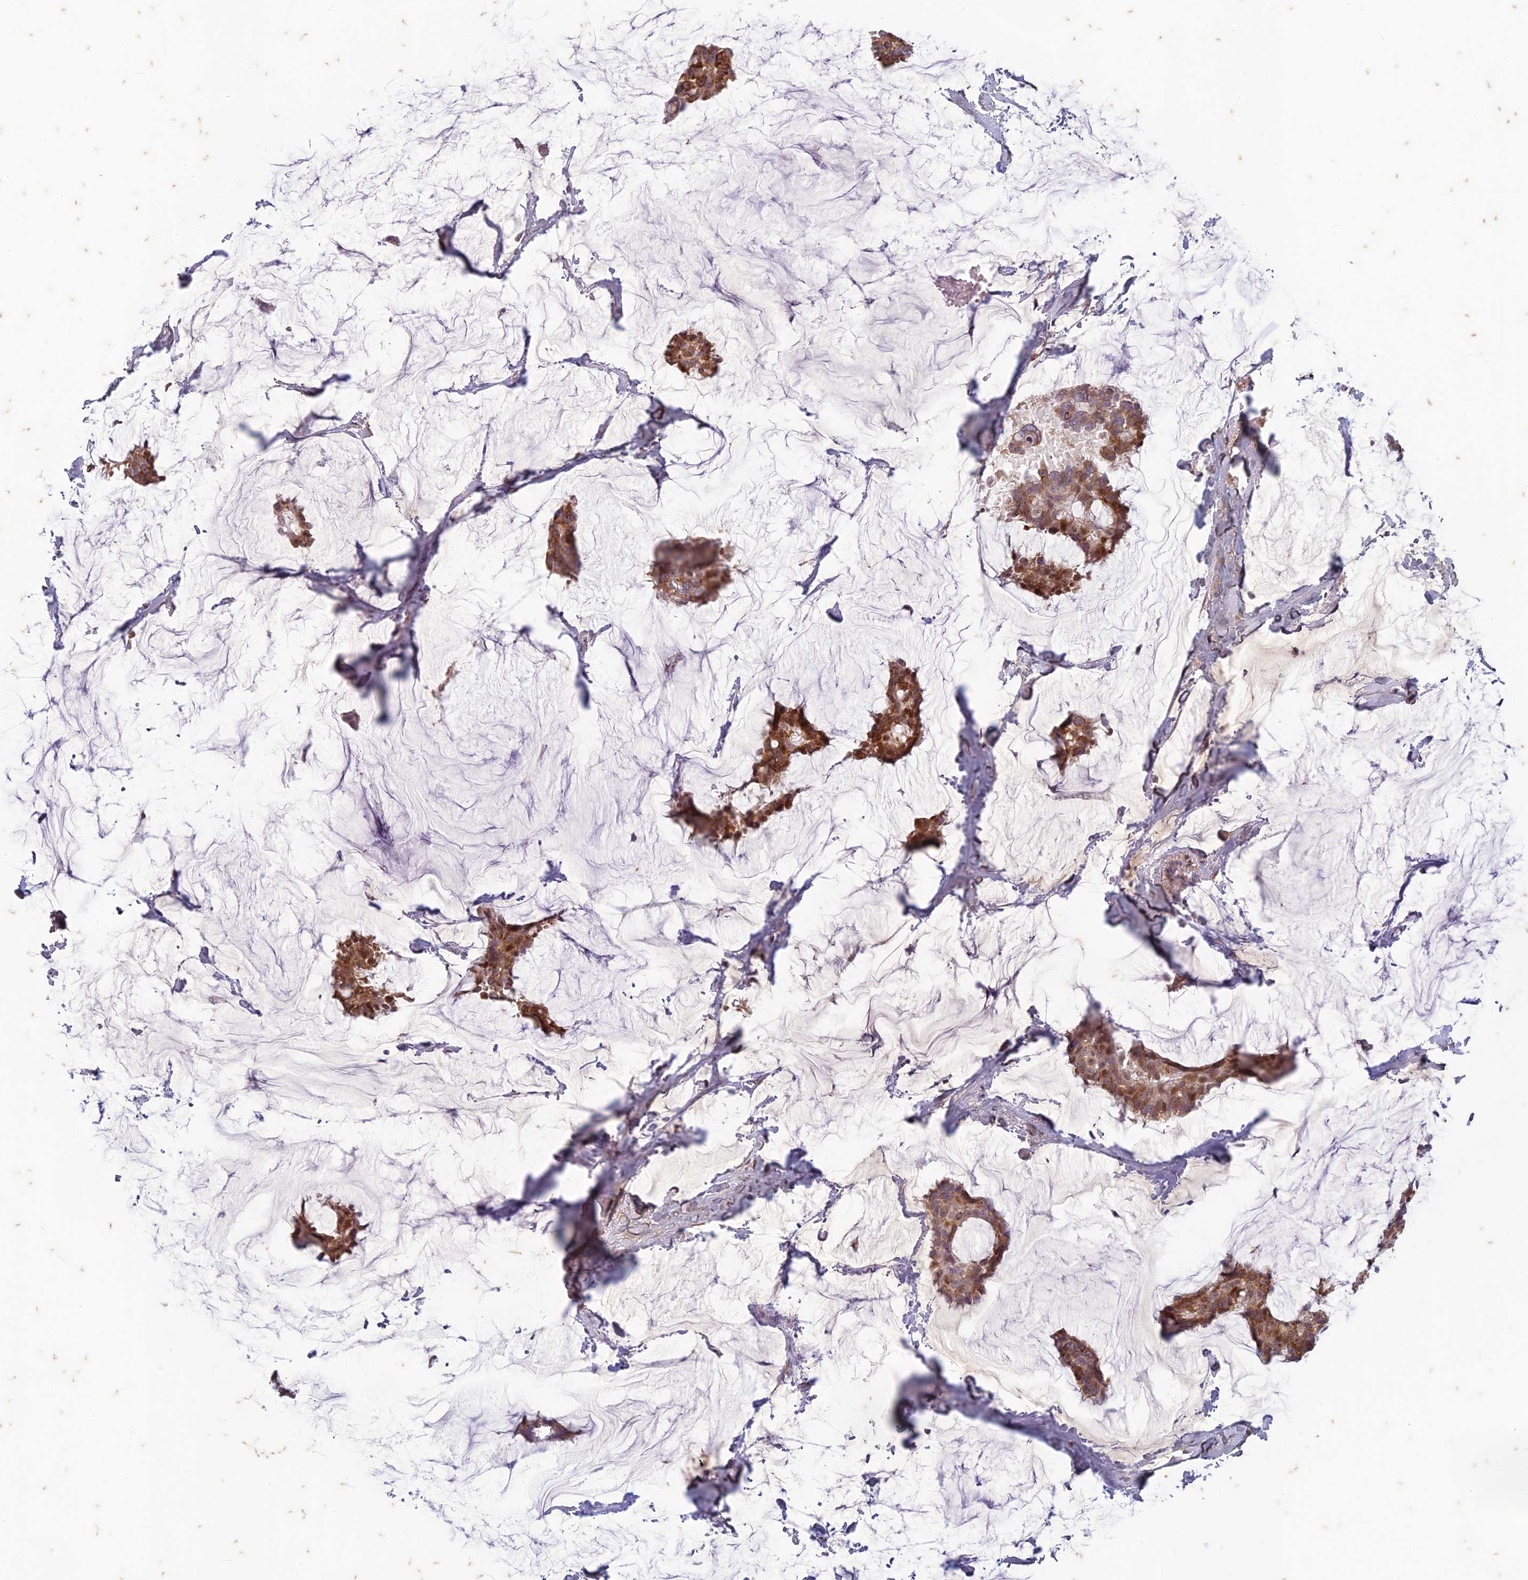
{"staining": {"intensity": "moderate", "quantity": ">75%", "location": "nuclear"}, "tissue": "breast cancer", "cell_type": "Tumor cells", "image_type": "cancer", "snomed": [{"axis": "morphology", "description": "Duct carcinoma"}, {"axis": "topography", "description": "Breast"}], "caption": "Breast cancer stained for a protein (brown) displays moderate nuclear positive expression in about >75% of tumor cells.", "gene": "PABPN1L", "patient": {"sex": "female", "age": 93}}